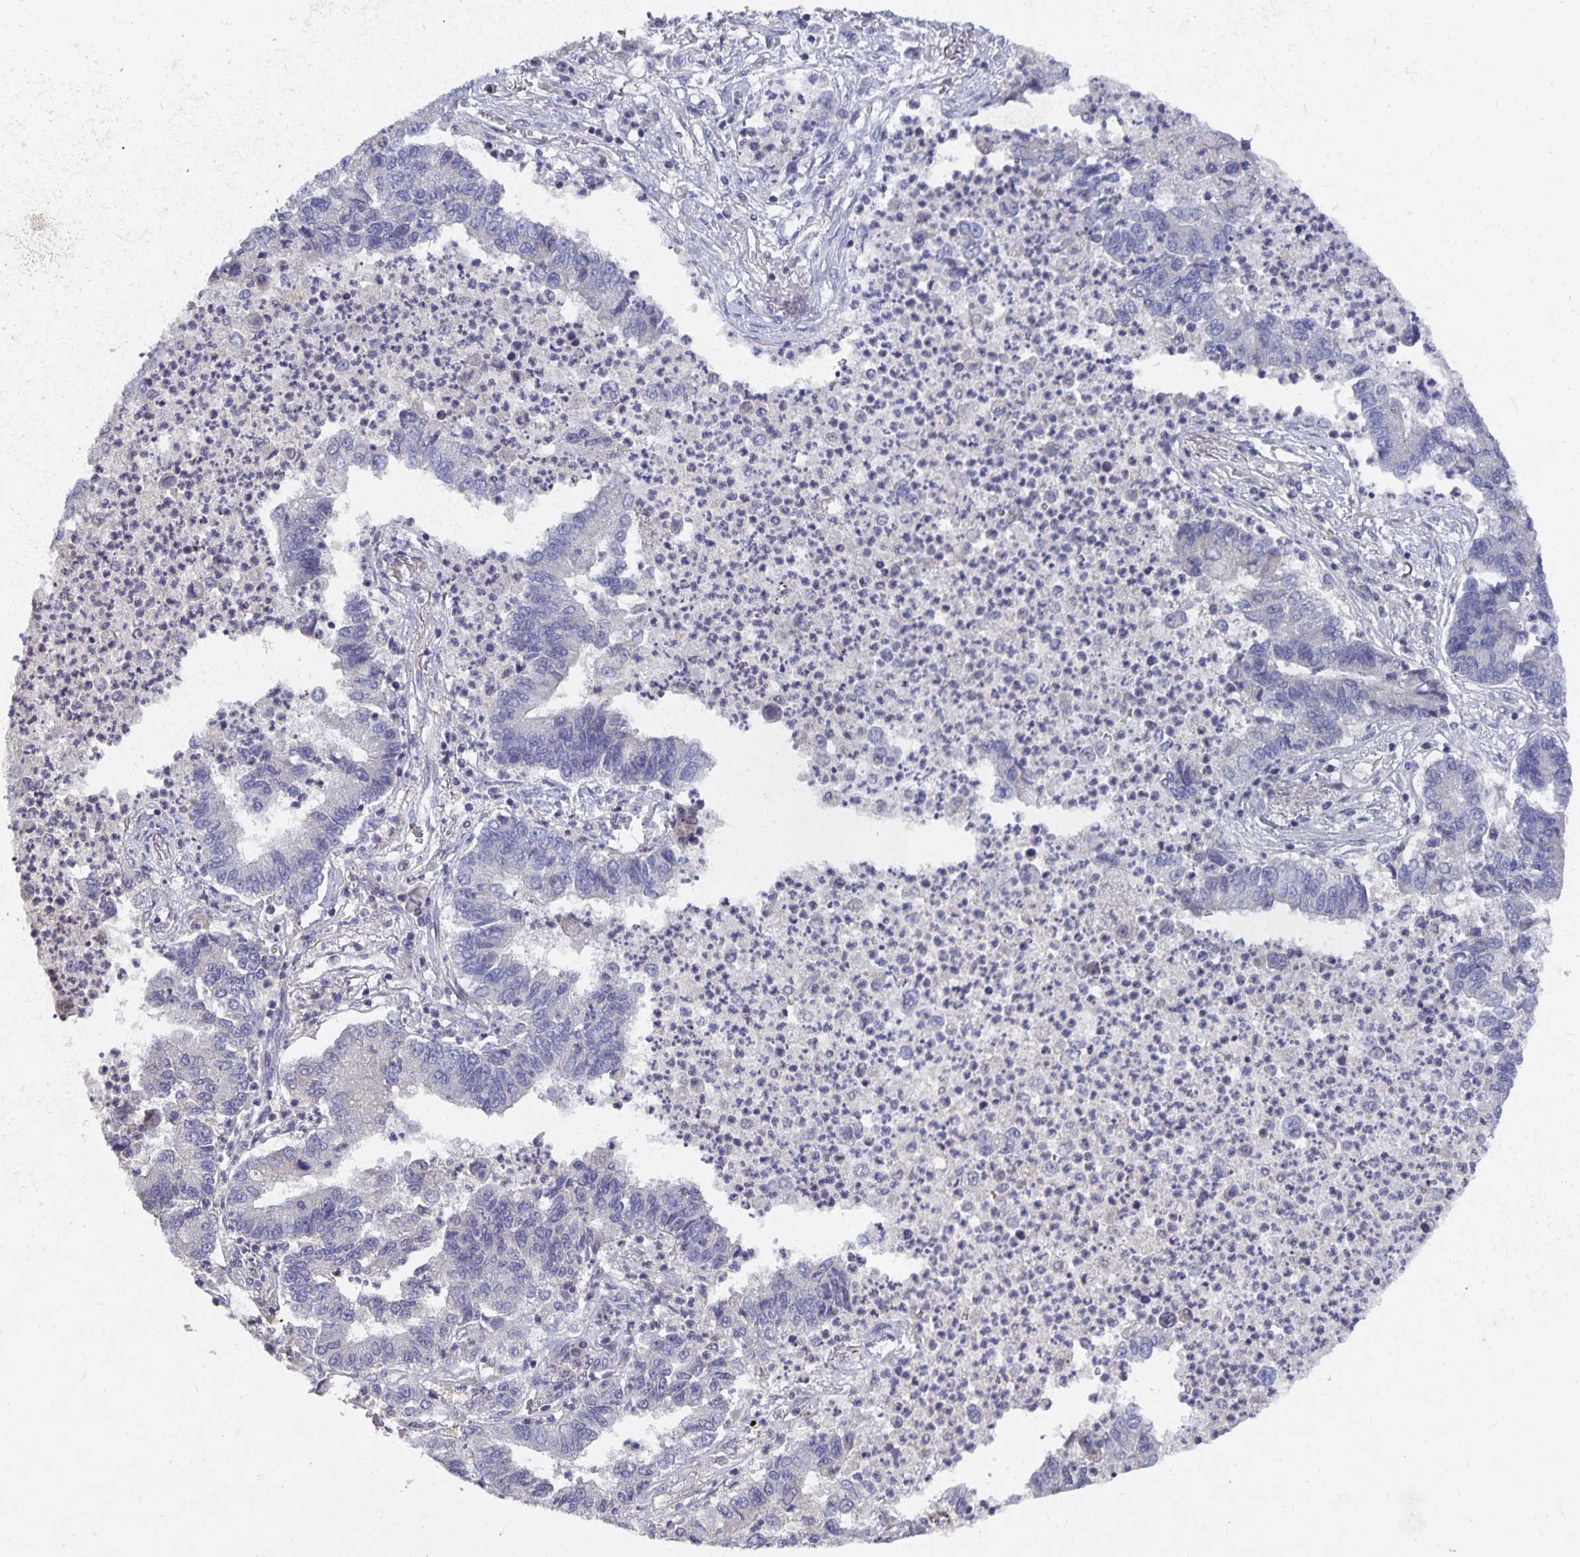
{"staining": {"intensity": "negative", "quantity": "none", "location": "none"}, "tissue": "lung cancer", "cell_type": "Tumor cells", "image_type": "cancer", "snomed": [{"axis": "morphology", "description": "Adenocarcinoma, NOS"}, {"axis": "topography", "description": "Lung"}], "caption": "An image of lung cancer (adenocarcinoma) stained for a protein reveals no brown staining in tumor cells.", "gene": "HEPN1", "patient": {"sex": "female", "age": 57}}